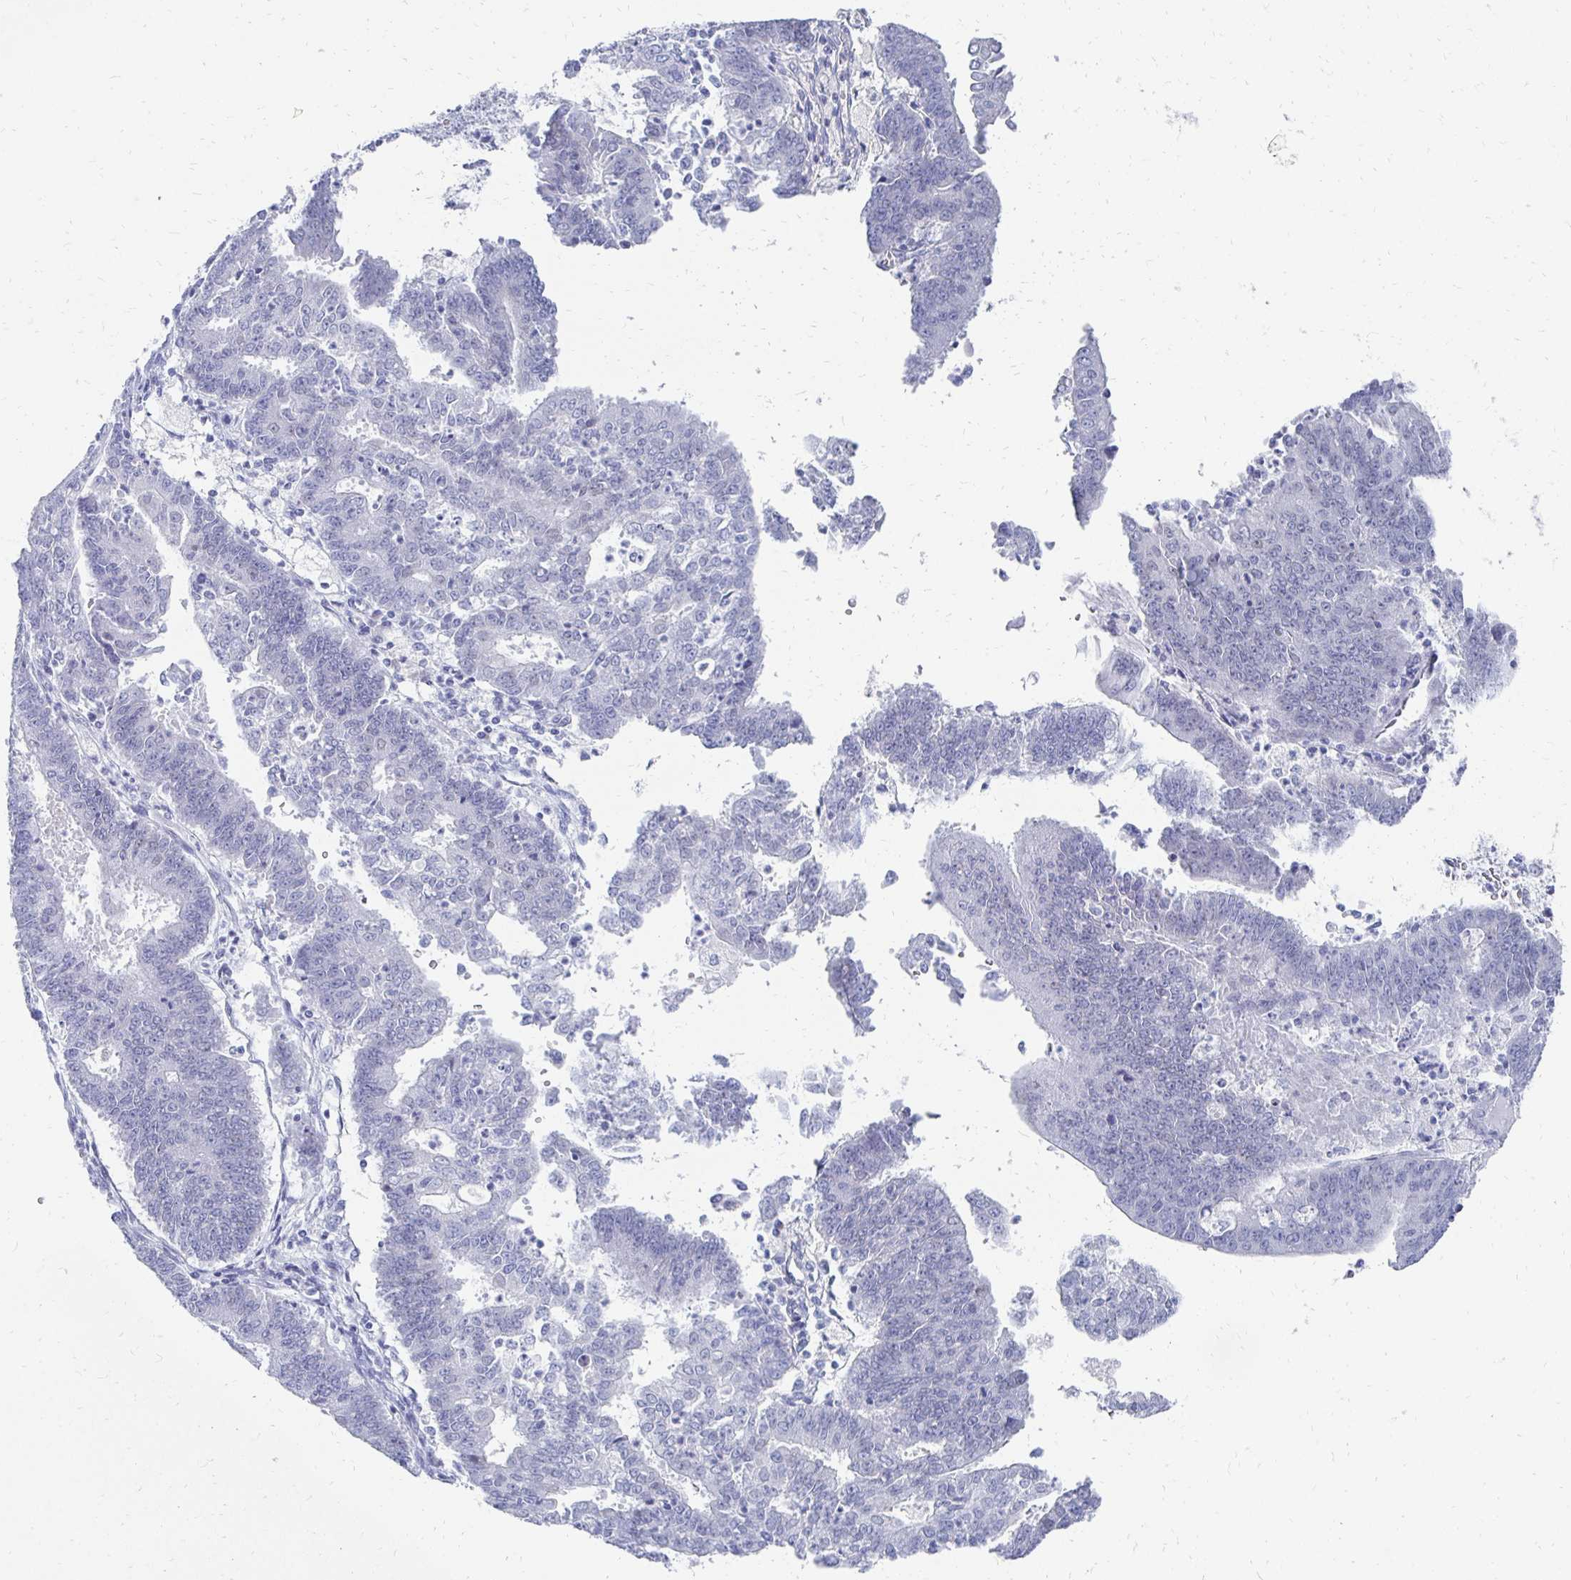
{"staining": {"intensity": "negative", "quantity": "none", "location": "none"}, "tissue": "endometrial cancer", "cell_type": "Tumor cells", "image_type": "cancer", "snomed": [{"axis": "morphology", "description": "Adenocarcinoma, NOS"}, {"axis": "topography", "description": "Endometrium"}], "caption": "A high-resolution micrograph shows IHC staining of adenocarcinoma (endometrial), which shows no significant positivity in tumor cells.", "gene": "SYCP3", "patient": {"sex": "female", "age": 73}}